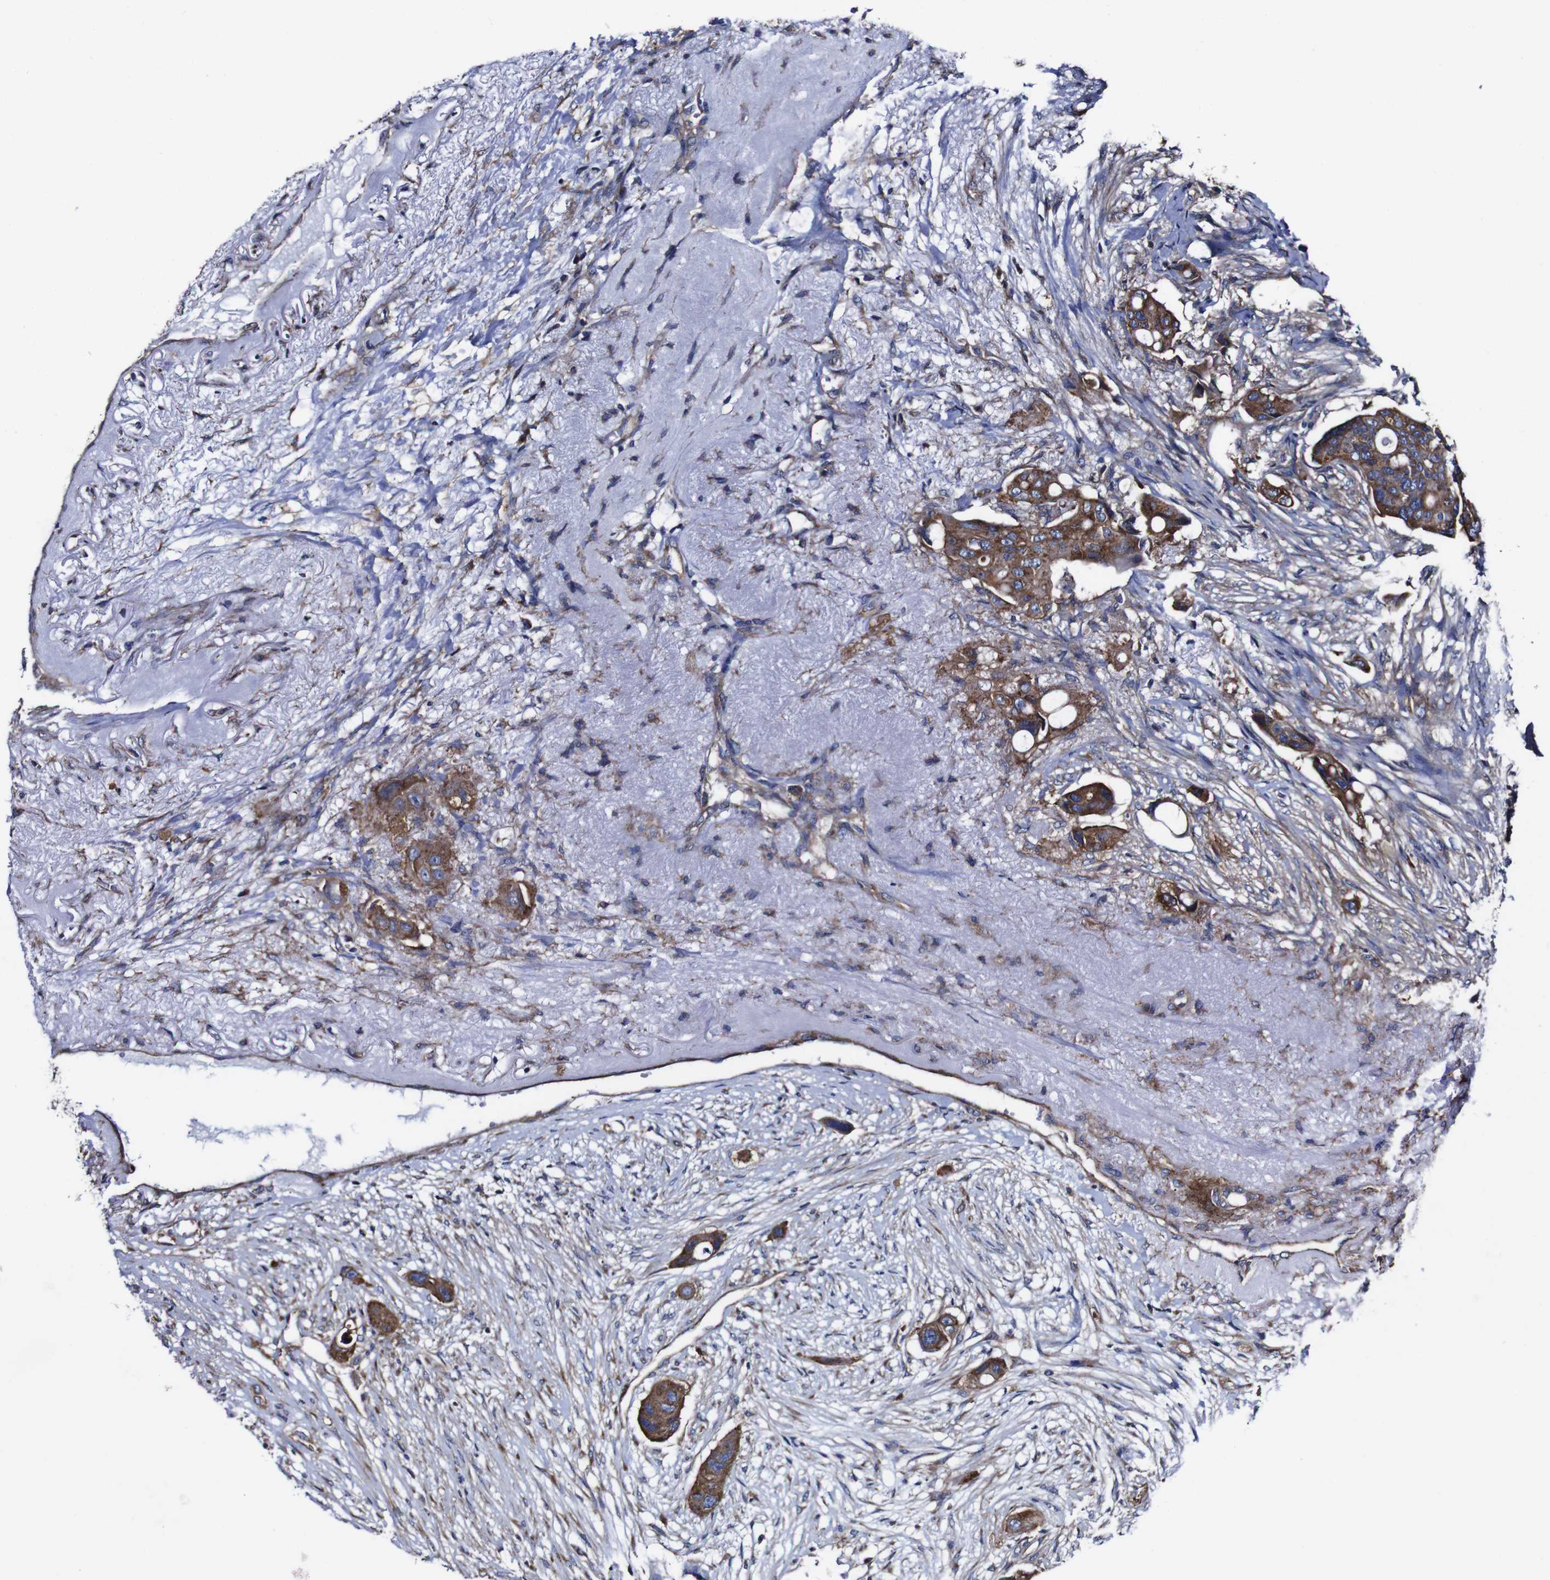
{"staining": {"intensity": "strong", "quantity": ">75%", "location": "cytoplasmic/membranous"}, "tissue": "colorectal cancer", "cell_type": "Tumor cells", "image_type": "cancer", "snomed": [{"axis": "morphology", "description": "Adenocarcinoma, NOS"}, {"axis": "topography", "description": "Colon"}], "caption": "IHC (DAB (3,3'-diaminobenzidine)) staining of adenocarcinoma (colorectal) demonstrates strong cytoplasmic/membranous protein positivity in approximately >75% of tumor cells.", "gene": "CSF1R", "patient": {"sex": "female", "age": 57}}